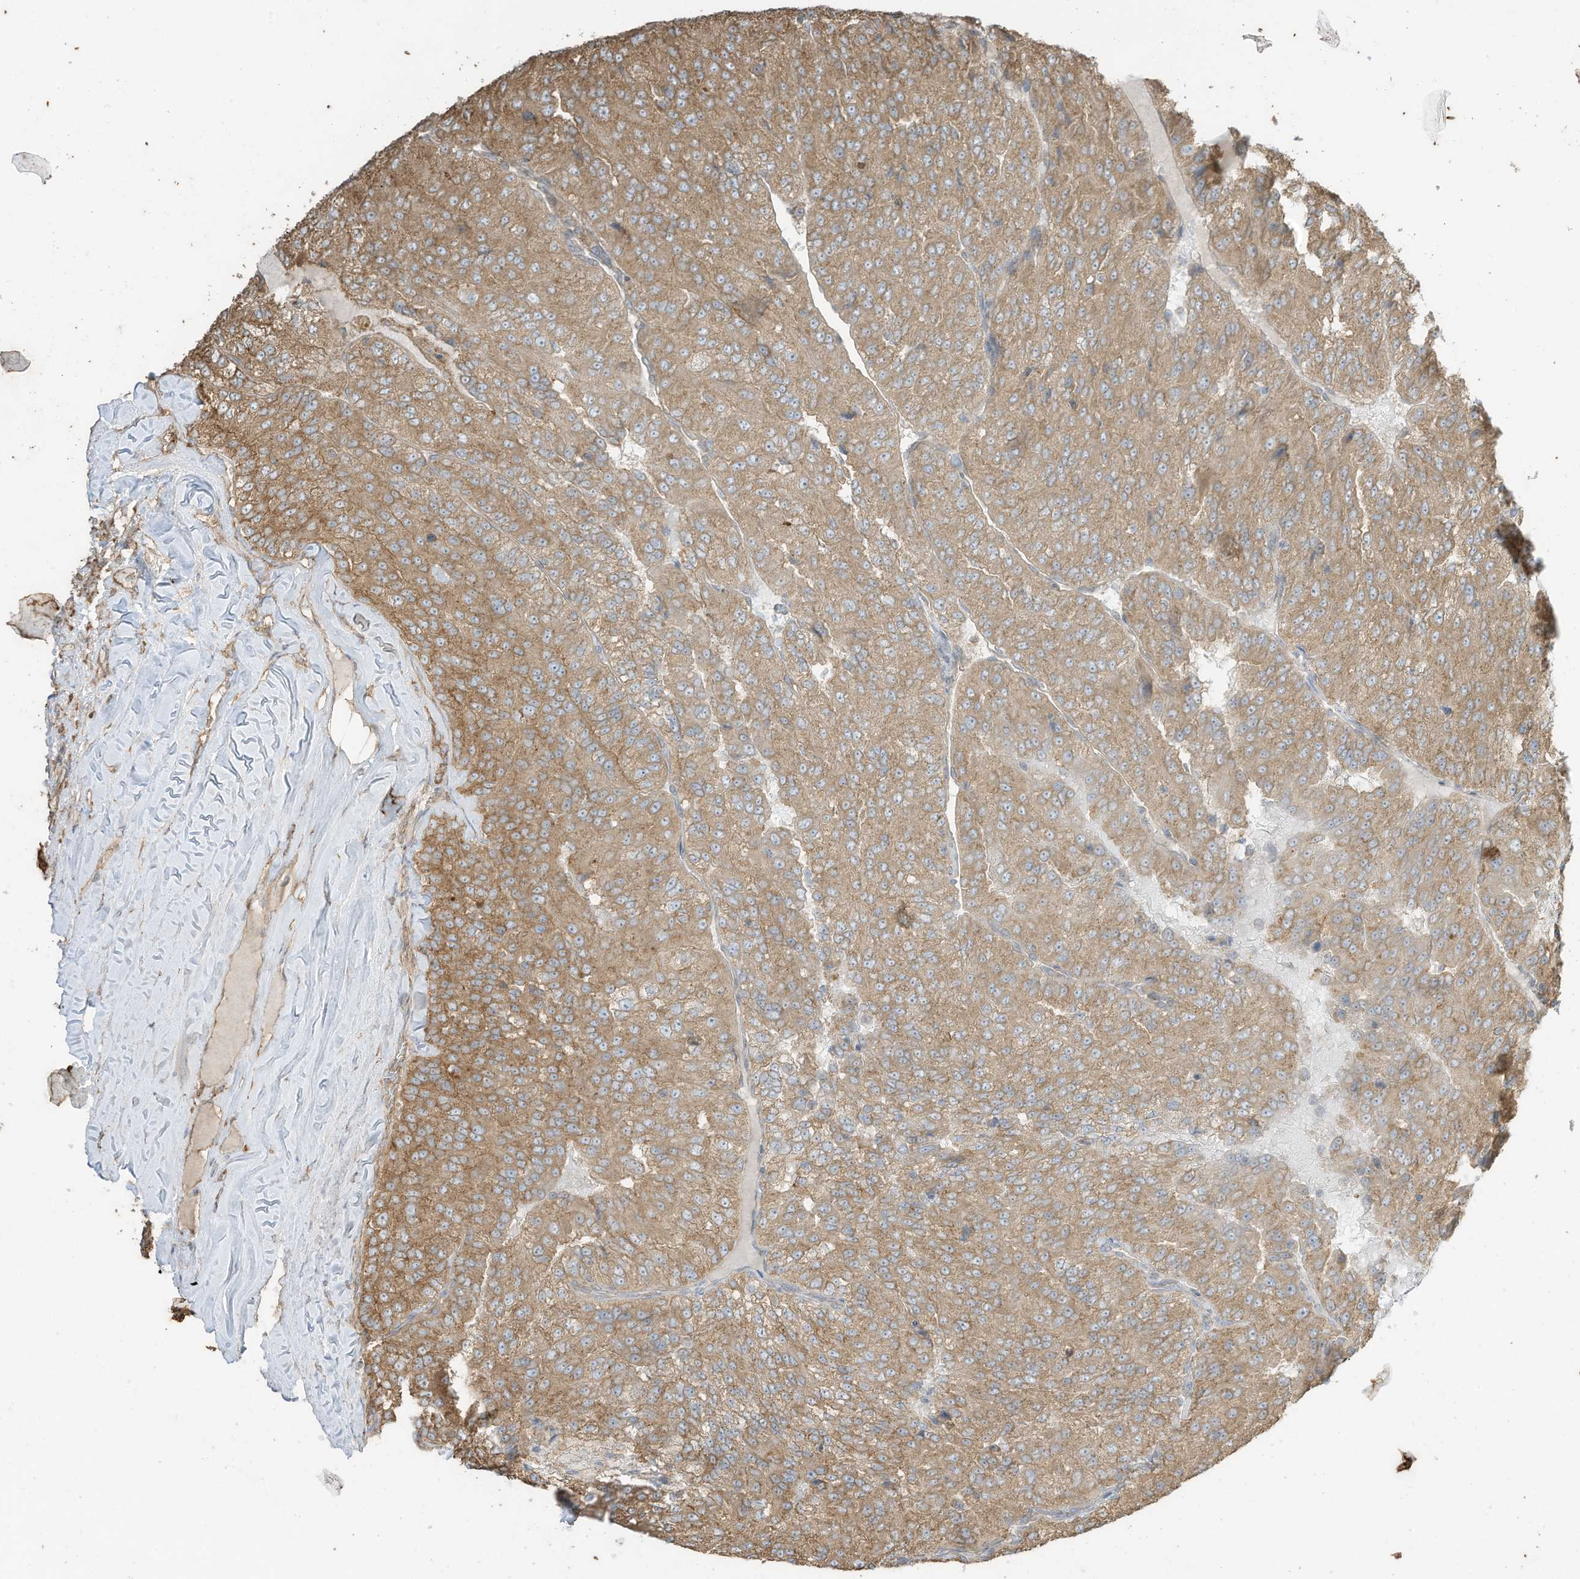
{"staining": {"intensity": "moderate", "quantity": ">75%", "location": "cytoplasmic/membranous"}, "tissue": "renal cancer", "cell_type": "Tumor cells", "image_type": "cancer", "snomed": [{"axis": "morphology", "description": "Adenocarcinoma, NOS"}, {"axis": "topography", "description": "Kidney"}], "caption": "Protein expression analysis of human renal cancer reveals moderate cytoplasmic/membranous positivity in about >75% of tumor cells. Using DAB (3,3'-diaminobenzidine) (brown) and hematoxylin (blue) stains, captured at high magnification using brightfield microscopy.", "gene": "CGAS", "patient": {"sex": "female", "age": 63}}